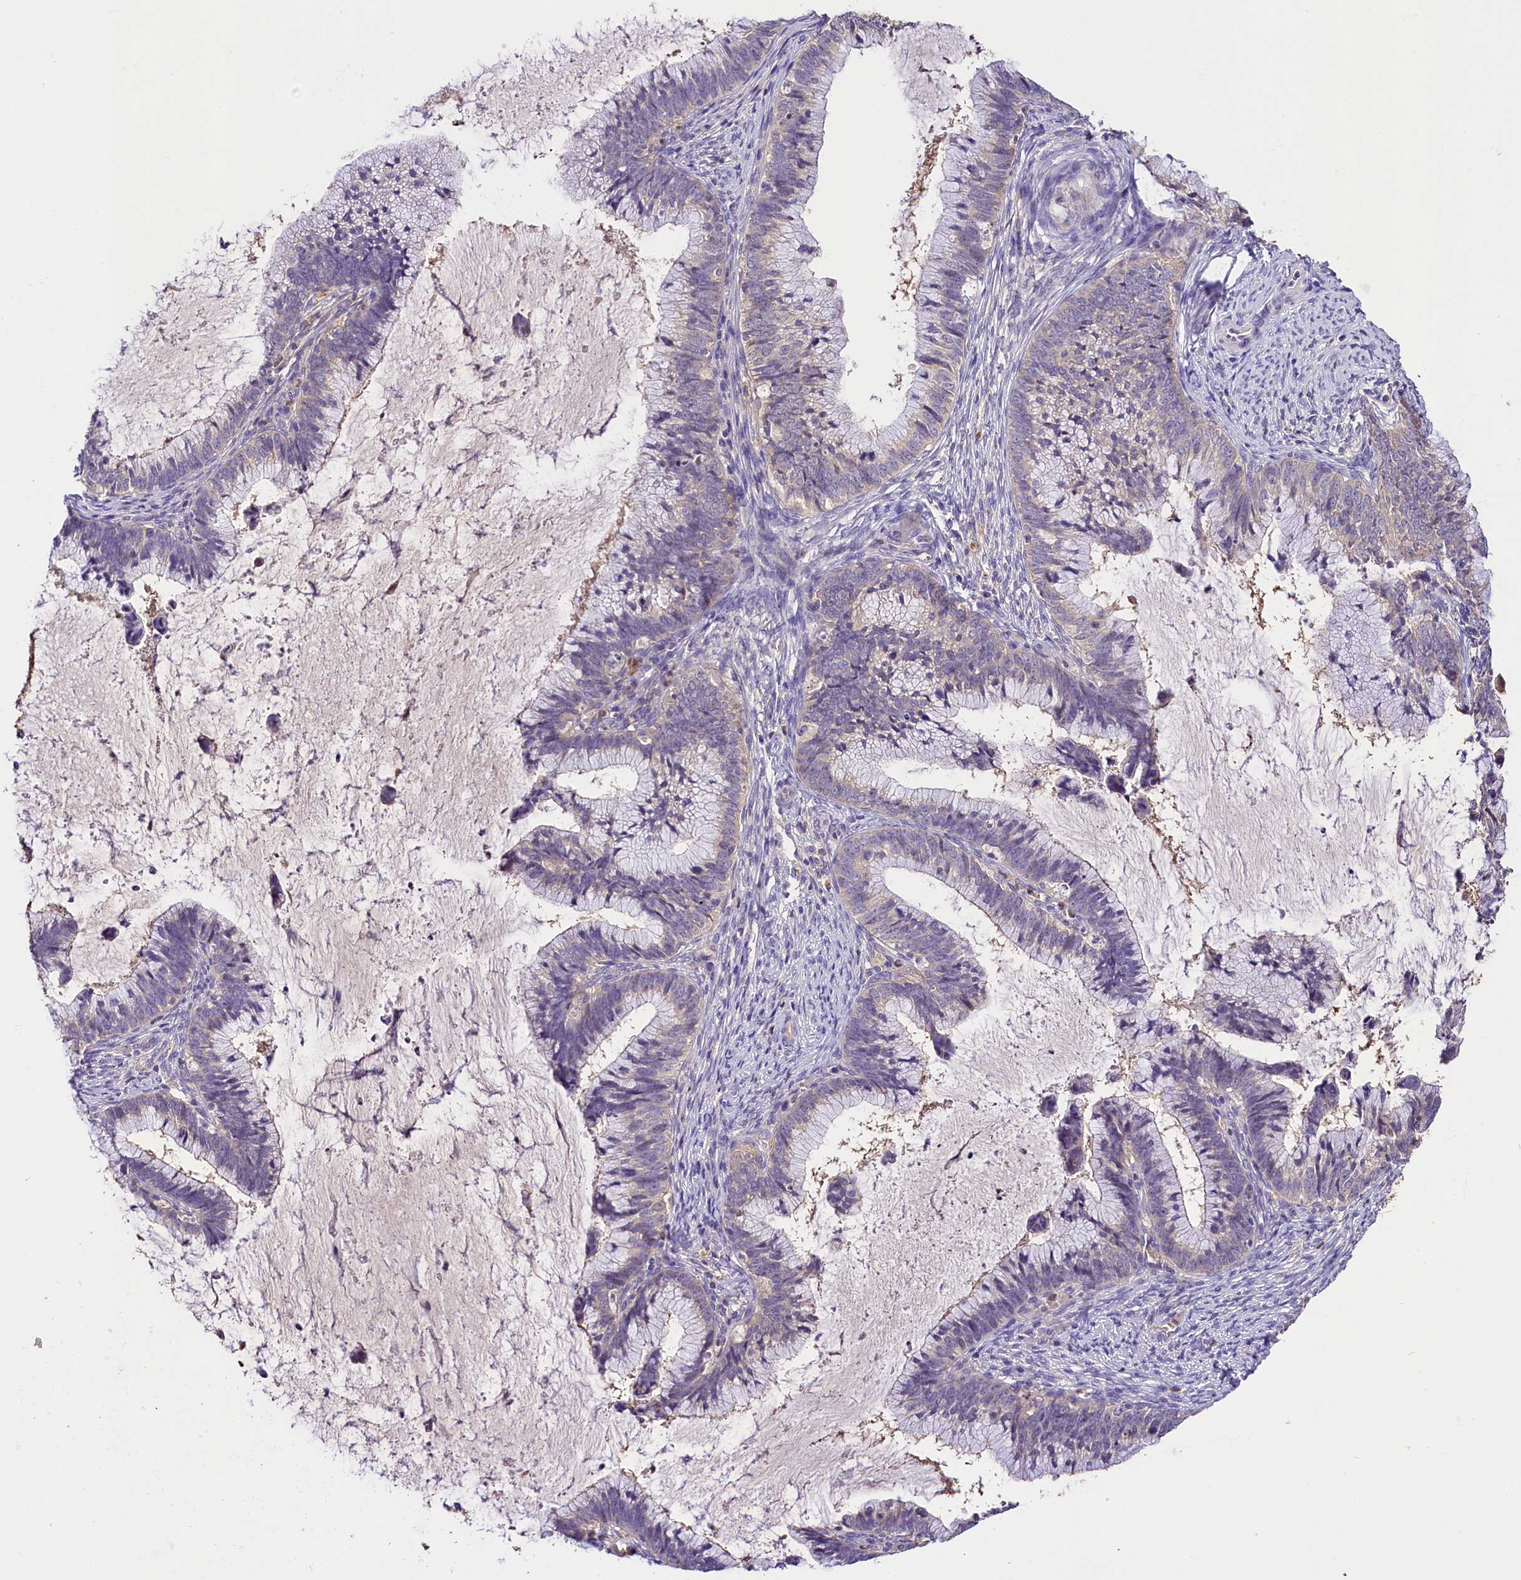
{"staining": {"intensity": "negative", "quantity": "none", "location": "none"}, "tissue": "cervical cancer", "cell_type": "Tumor cells", "image_type": "cancer", "snomed": [{"axis": "morphology", "description": "Adenocarcinoma, NOS"}, {"axis": "topography", "description": "Cervix"}], "caption": "A high-resolution photomicrograph shows immunohistochemistry staining of cervical cancer (adenocarcinoma), which shows no significant staining in tumor cells. (Stains: DAB IHC with hematoxylin counter stain, Microscopy: brightfield microscopy at high magnification).", "gene": "ARMC6", "patient": {"sex": "female", "age": 36}}